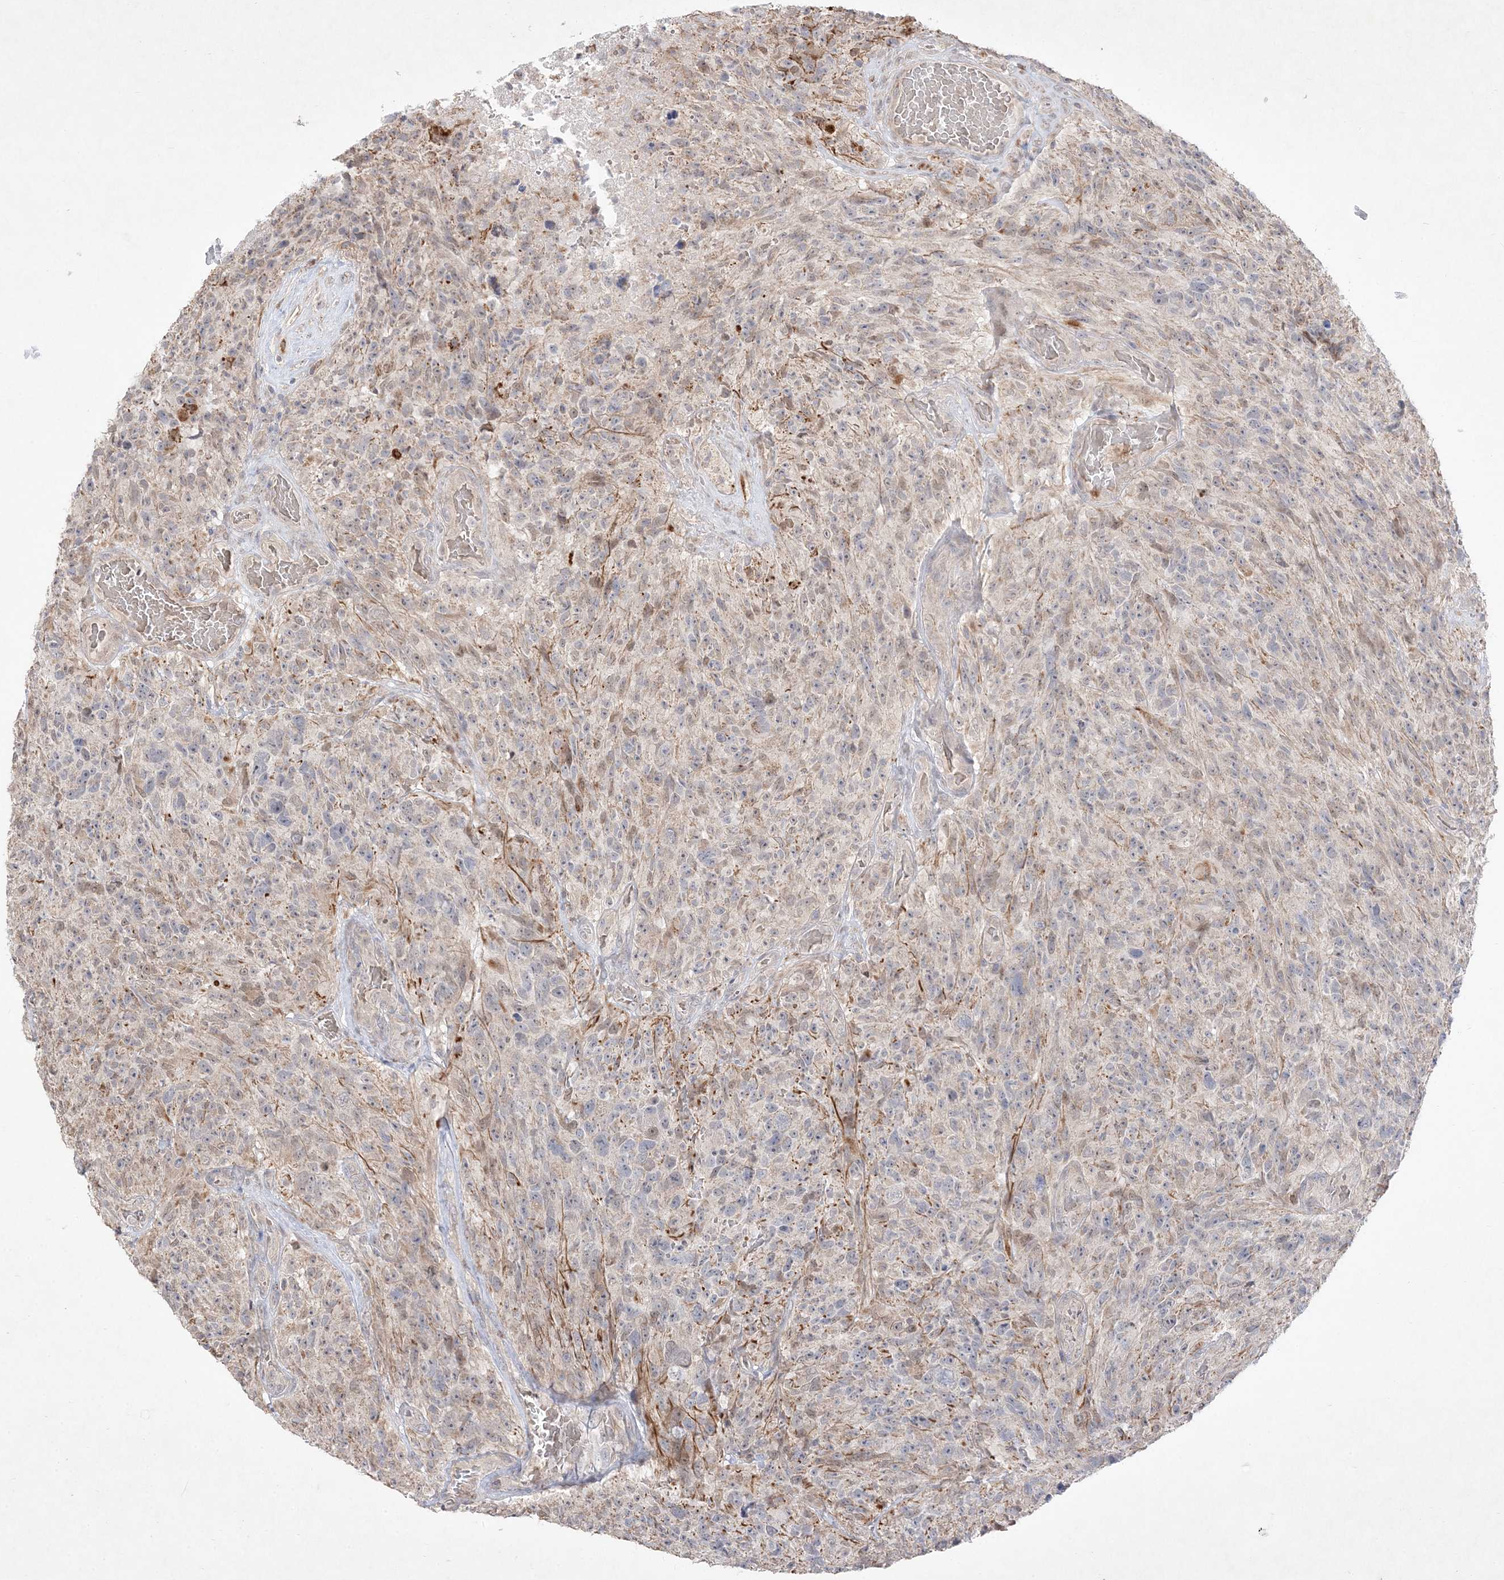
{"staining": {"intensity": "negative", "quantity": "none", "location": "none"}, "tissue": "glioma", "cell_type": "Tumor cells", "image_type": "cancer", "snomed": [{"axis": "morphology", "description": "Glioma, malignant, High grade"}, {"axis": "topography", "description": "Brain"}], "caption": "Human malignant glioma (high-grade) stained for a protein using immunohistochemistry (IHC) exhibits no staining in tumor cells.", "gene": "CLNK", "patient": {"sex": "male", "age": 69}}